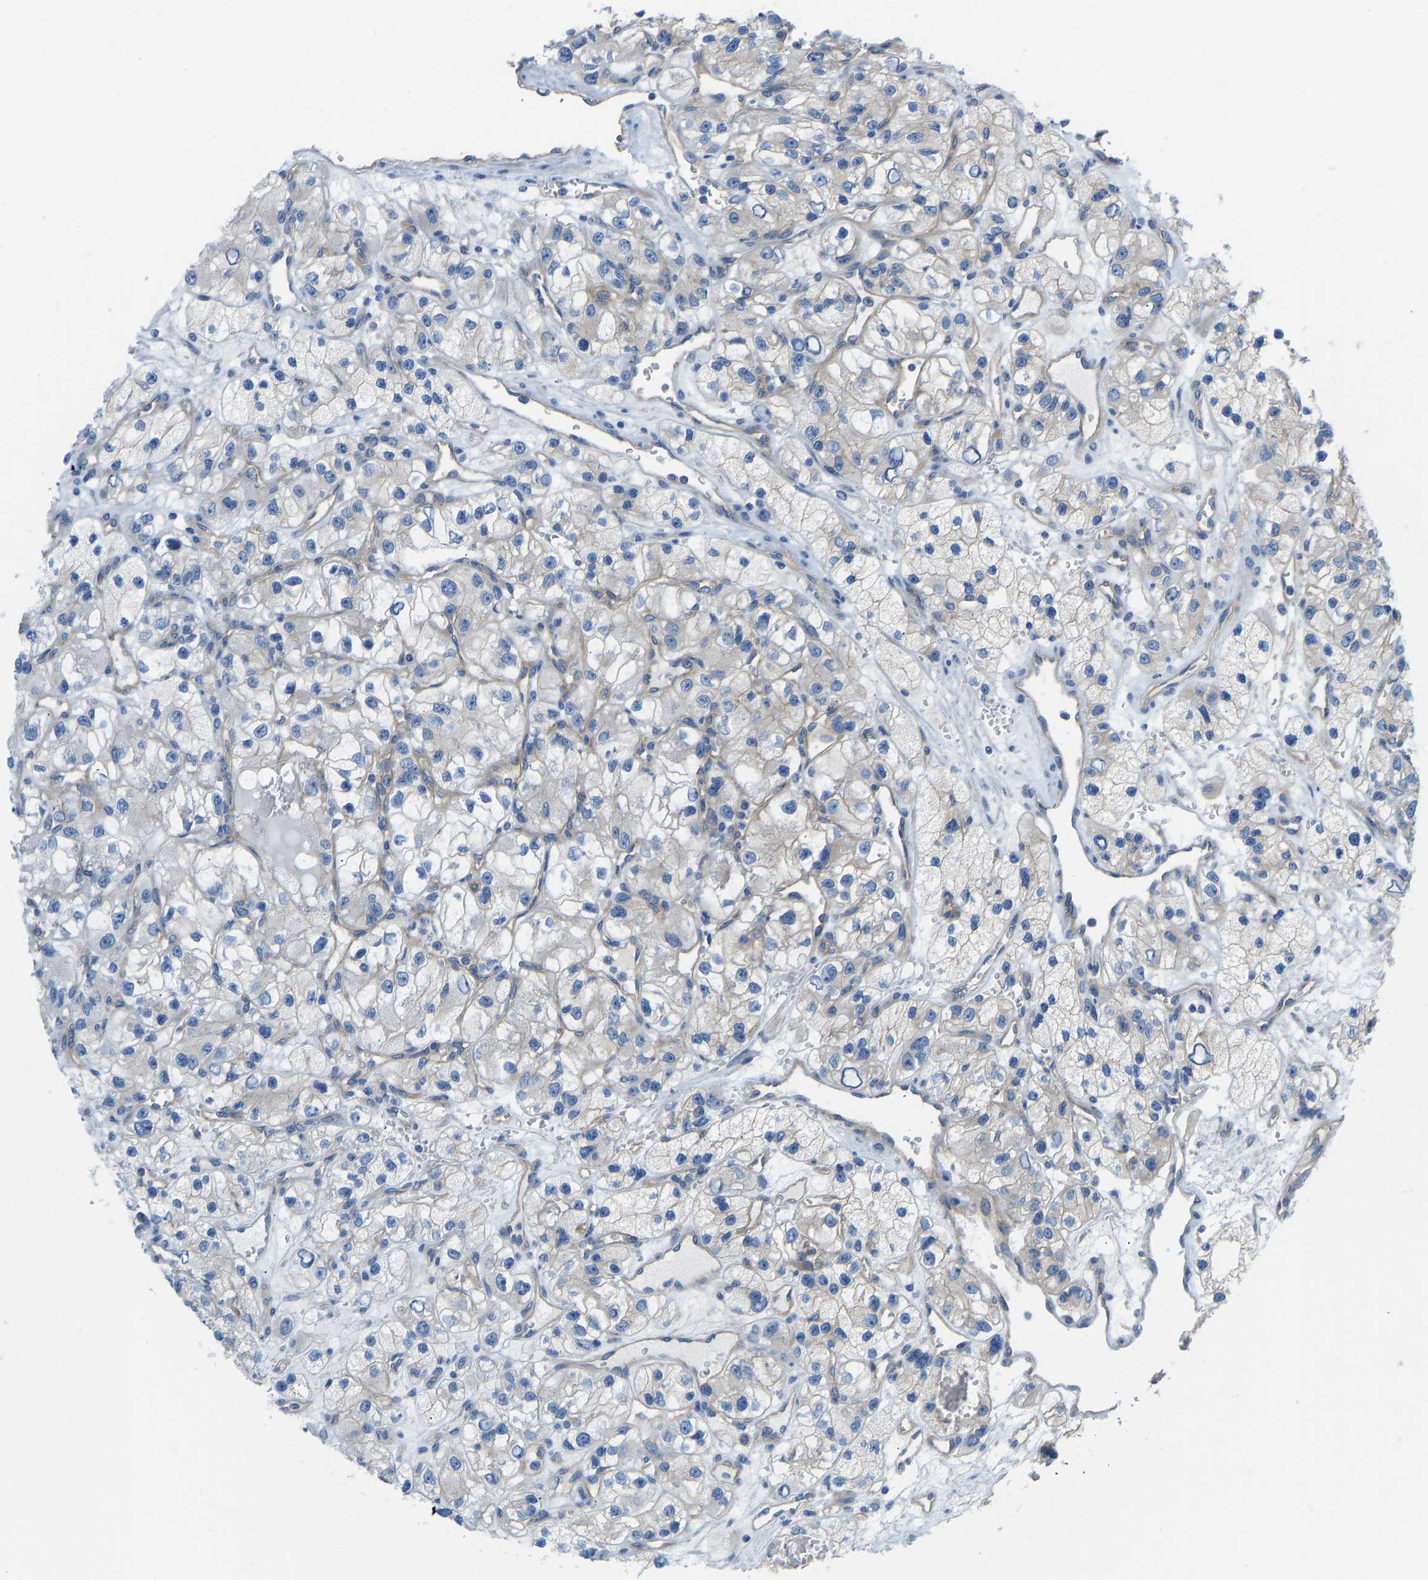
{"staining": {"intensity": "weak", "quantity": "25%-75%", "location": "cytoplasmic/membranous"}, "tissue": "renal cancer", "cell_type": "Tumor cells", "image_type": "cancer", "snomed": [{"axis": "morphology", "description": "Adenocarcinoma, NOS"}, {"axis": "topography", "description": "Kidney"}], "caption": "A low amount of weak cytoplasmic/membranous staining is present in about 25%-75% of tumor cells in adenocarcinoma (renal) tissue. The staining is performed using DAB (3,3'-diaminobenzidine) brown chromogen to label protein expression. The nuclei are counter-stained blue using hematoxylin.", "gene": "CHAD", "patient": {"sex": "female", "age": 57}}